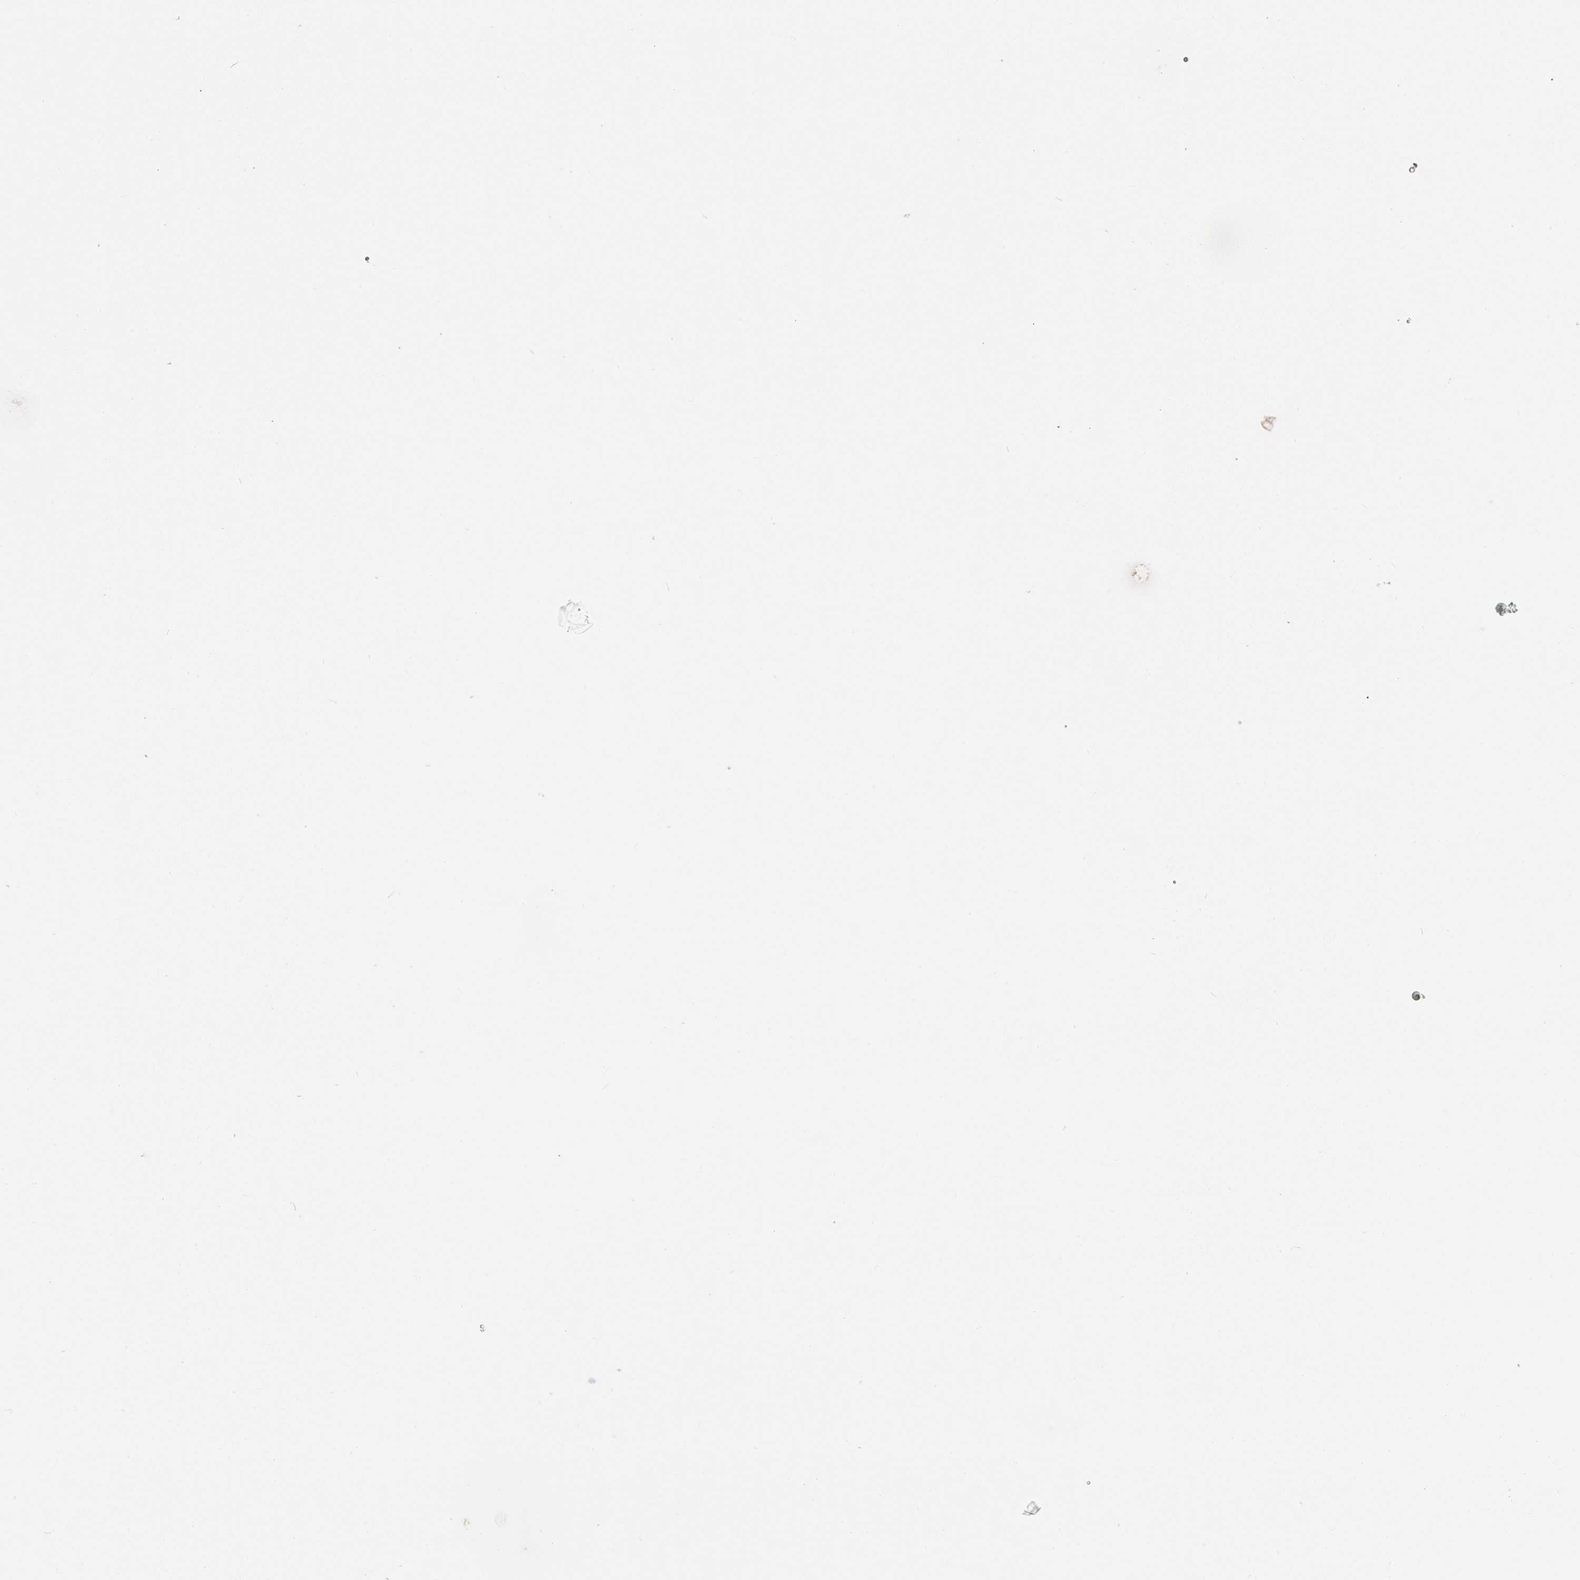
{"staining": {"intensity": "negative", "quantity": "none", "location": "none"}, "tissue": "parathyroid gland", "cell_type": "Glandular cells", "image_type": "normal", "snomed": [{"axis": "morphology", "description": "Normal tissue, NOS"}, {"axis": "topography", "description": "Parathyroid gland"}], "caption": "Protein analysis of benign parathyroid gland demonstrates no significant staining in glandular cells. (Brightfield microscopy of DAB IHC at high magnification).", "gene": "KLHL3", "patient": {"sex": "female", "age": 71}}